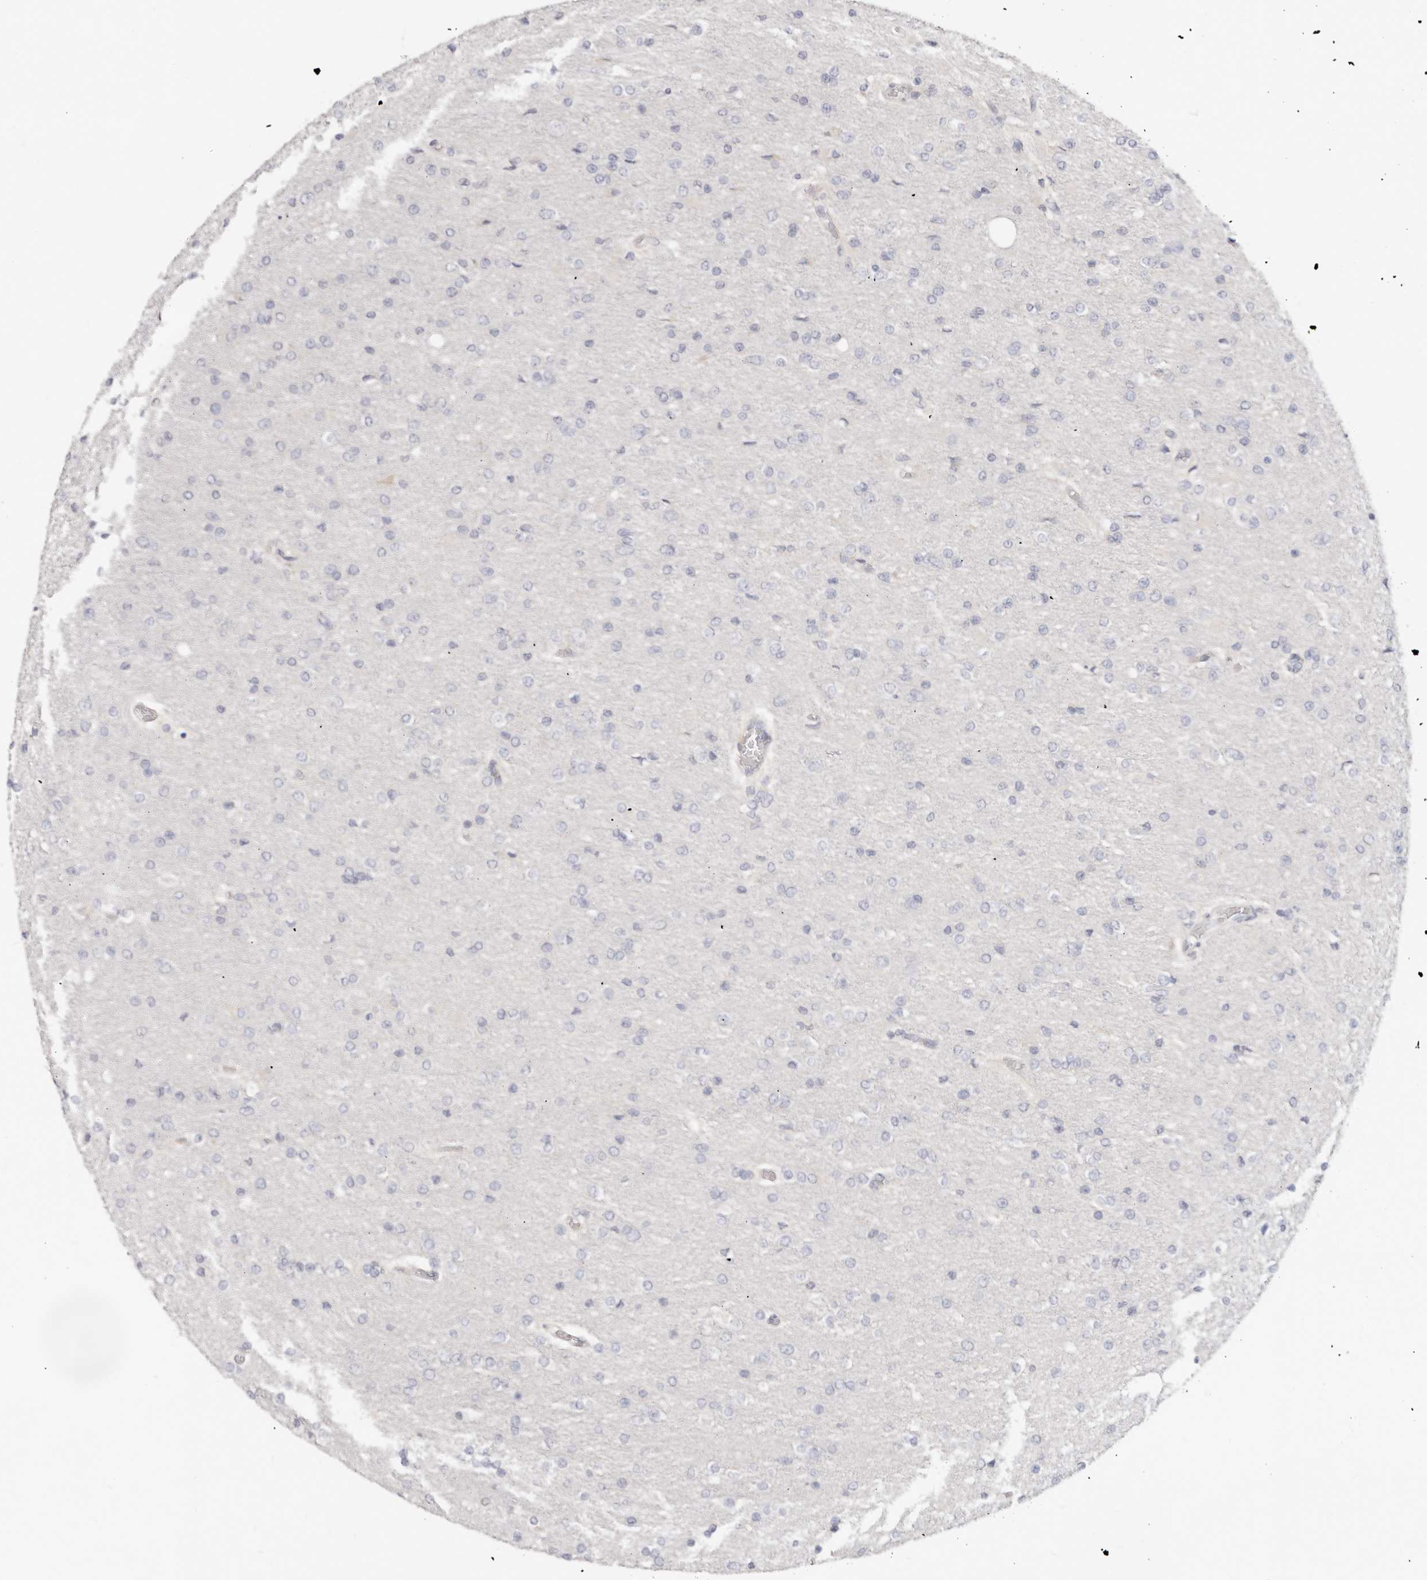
{"staining": {"intensity": "negative", "quantity": "none", "location": "none"}, "tissue": "glioma", "cell_type": "Tumor cells", "image_type": "cancer", "snomed": [{"axis": "morphology", "description": "Glioma, malignant, High grade"}, {"axis": "topography", "description": "Cerebral cortex"}], "caption": "High magnification brightfield microscopy of malignant high-grade glioma stained with DAB (3,3'-diaminobenzidine) (brown) and counterstained with hematoxylin (blue): tumor cells show no significant staining.", "gene": "TFB2M", "patient": {"sex": "female", "age": 36}}